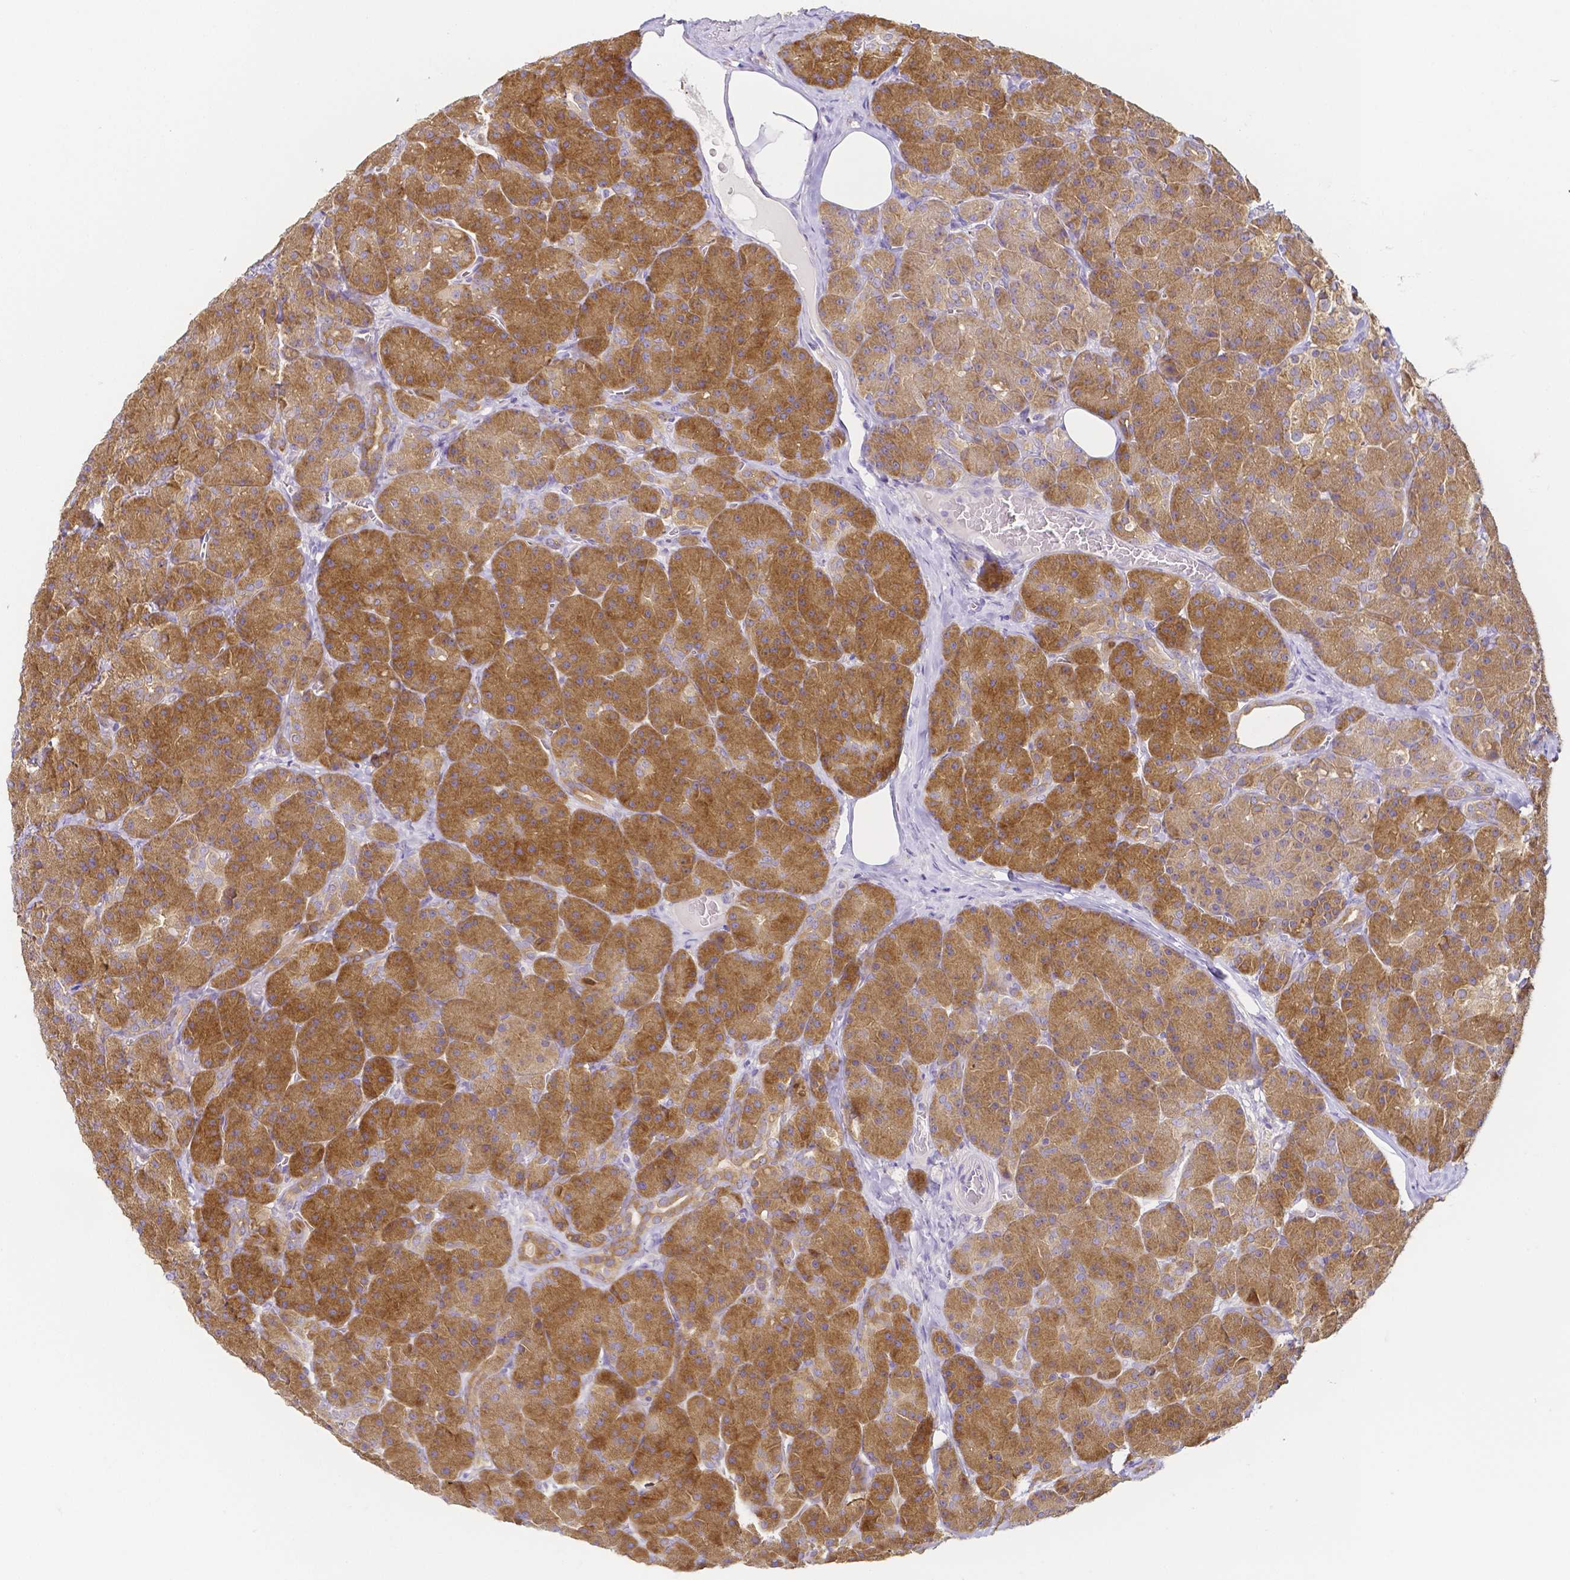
{"staining": {"intensity": "moderate", "quantity": ">75%", "location": "cytoplasmic/membranous"}, "tissue": "pancreas", "cell_type": "Exocrine glandular cells", "image_type": "normal", "snomed": [{"axis": "morphology", "description": "Normal tissue, NOS"}, {"axis": "topography", "description": "Pancreas"}], "caption": "This histopathology image reveals IHC staining of normal human pancreas, with medium moderate cytoplasmic/membranous positivity in about >75% of exocrine glandular cells.", "gene": "PKP3", "patient": {"sex": "male", "age": 57}}